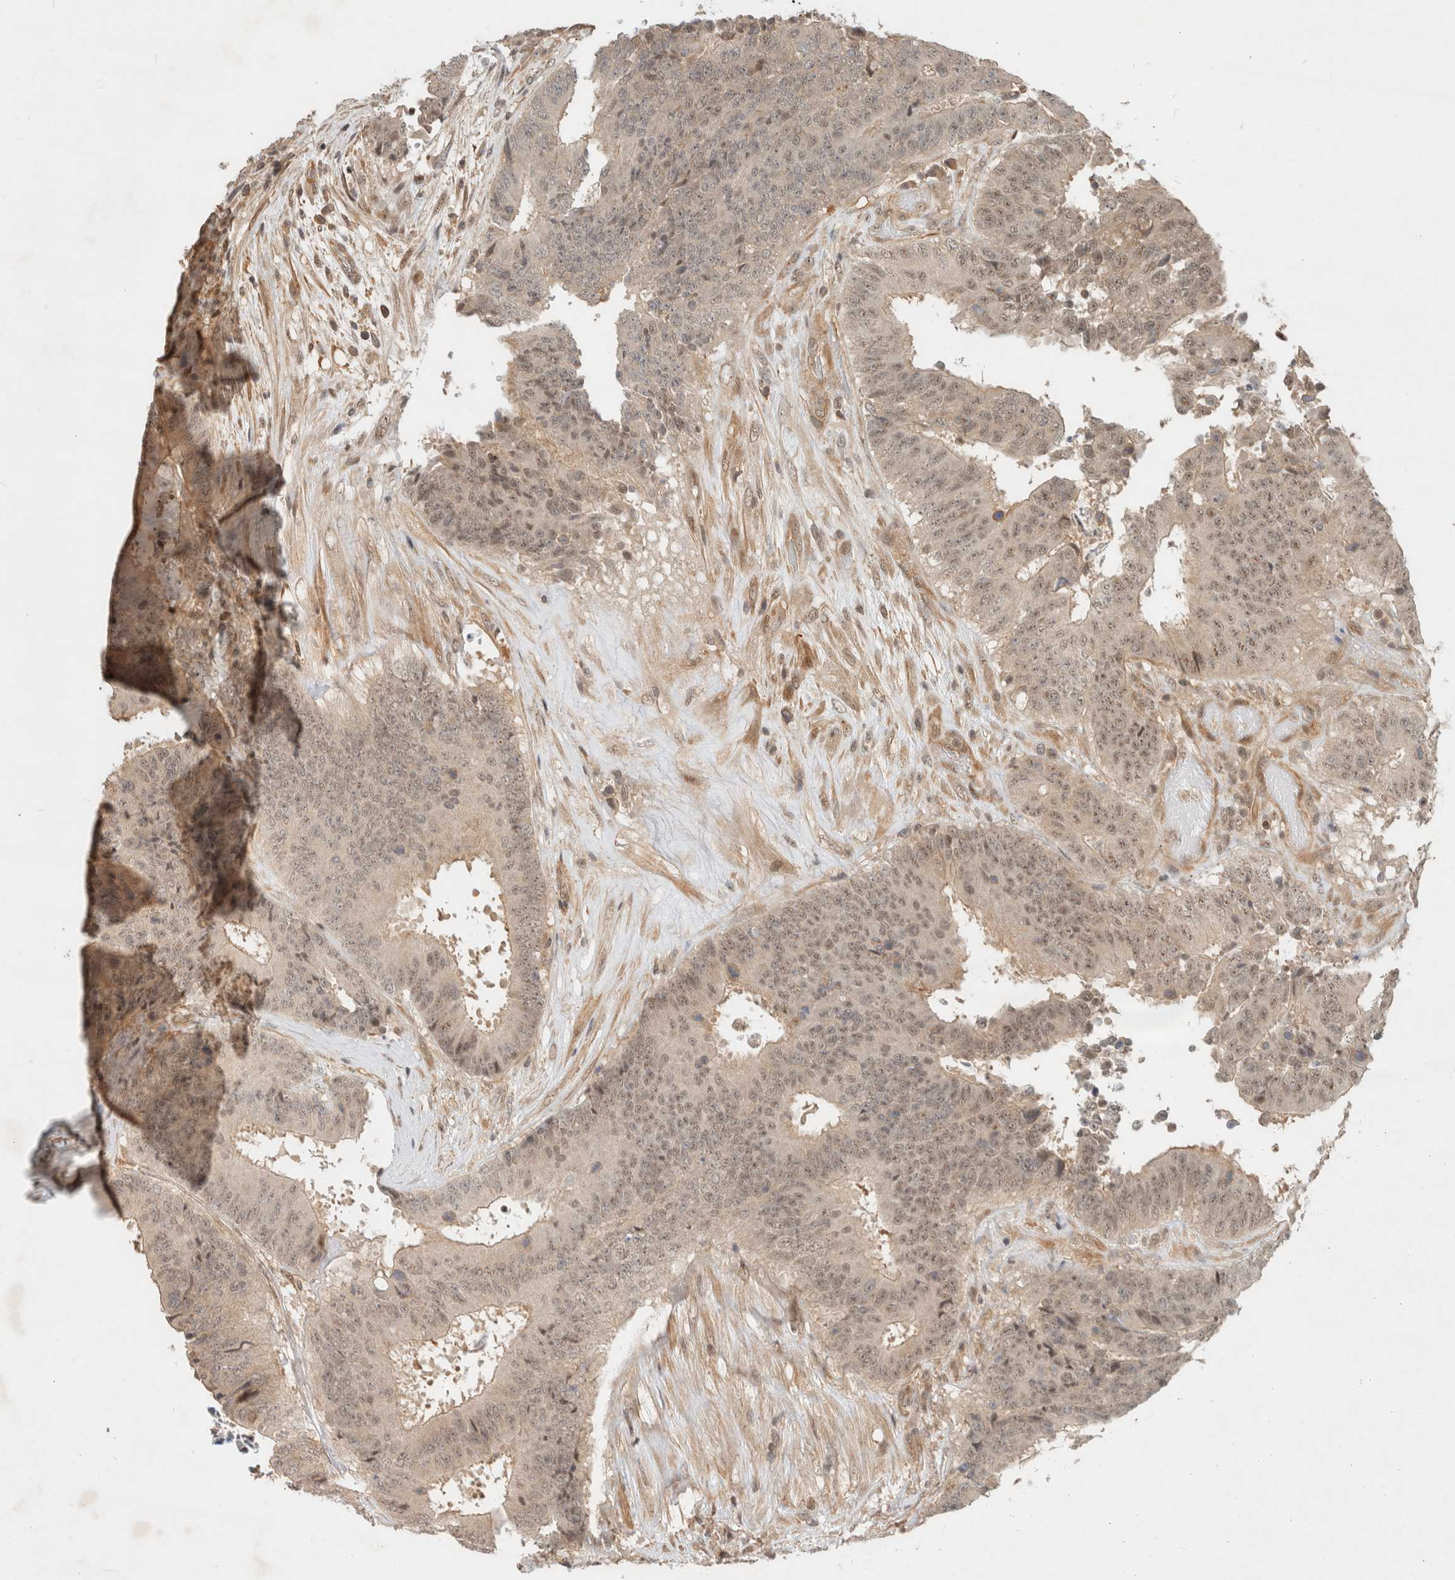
{"staining": {"intensity": "weak", "quantity": ">75%", "location": "cytoplasmic/membranous,nuclear"}, "tissue": "colorectal cancer", "cell_type": "Tumor cells", "image_type": "cancer", "snomed": [{"axis": "morphology", "description": "Adenocarcinoma, NOS"}, {"axis": "topography", "description": "Rectum"}], "caption": "The immunohistochemical stain labels weak cytoplasmic/membranous and nuclear staining in tumor cells of colorectal cancer (adenocarcinoma) tissue.", "gene": "CAAP1", "patient": {"sex": "male", "age": 72}}